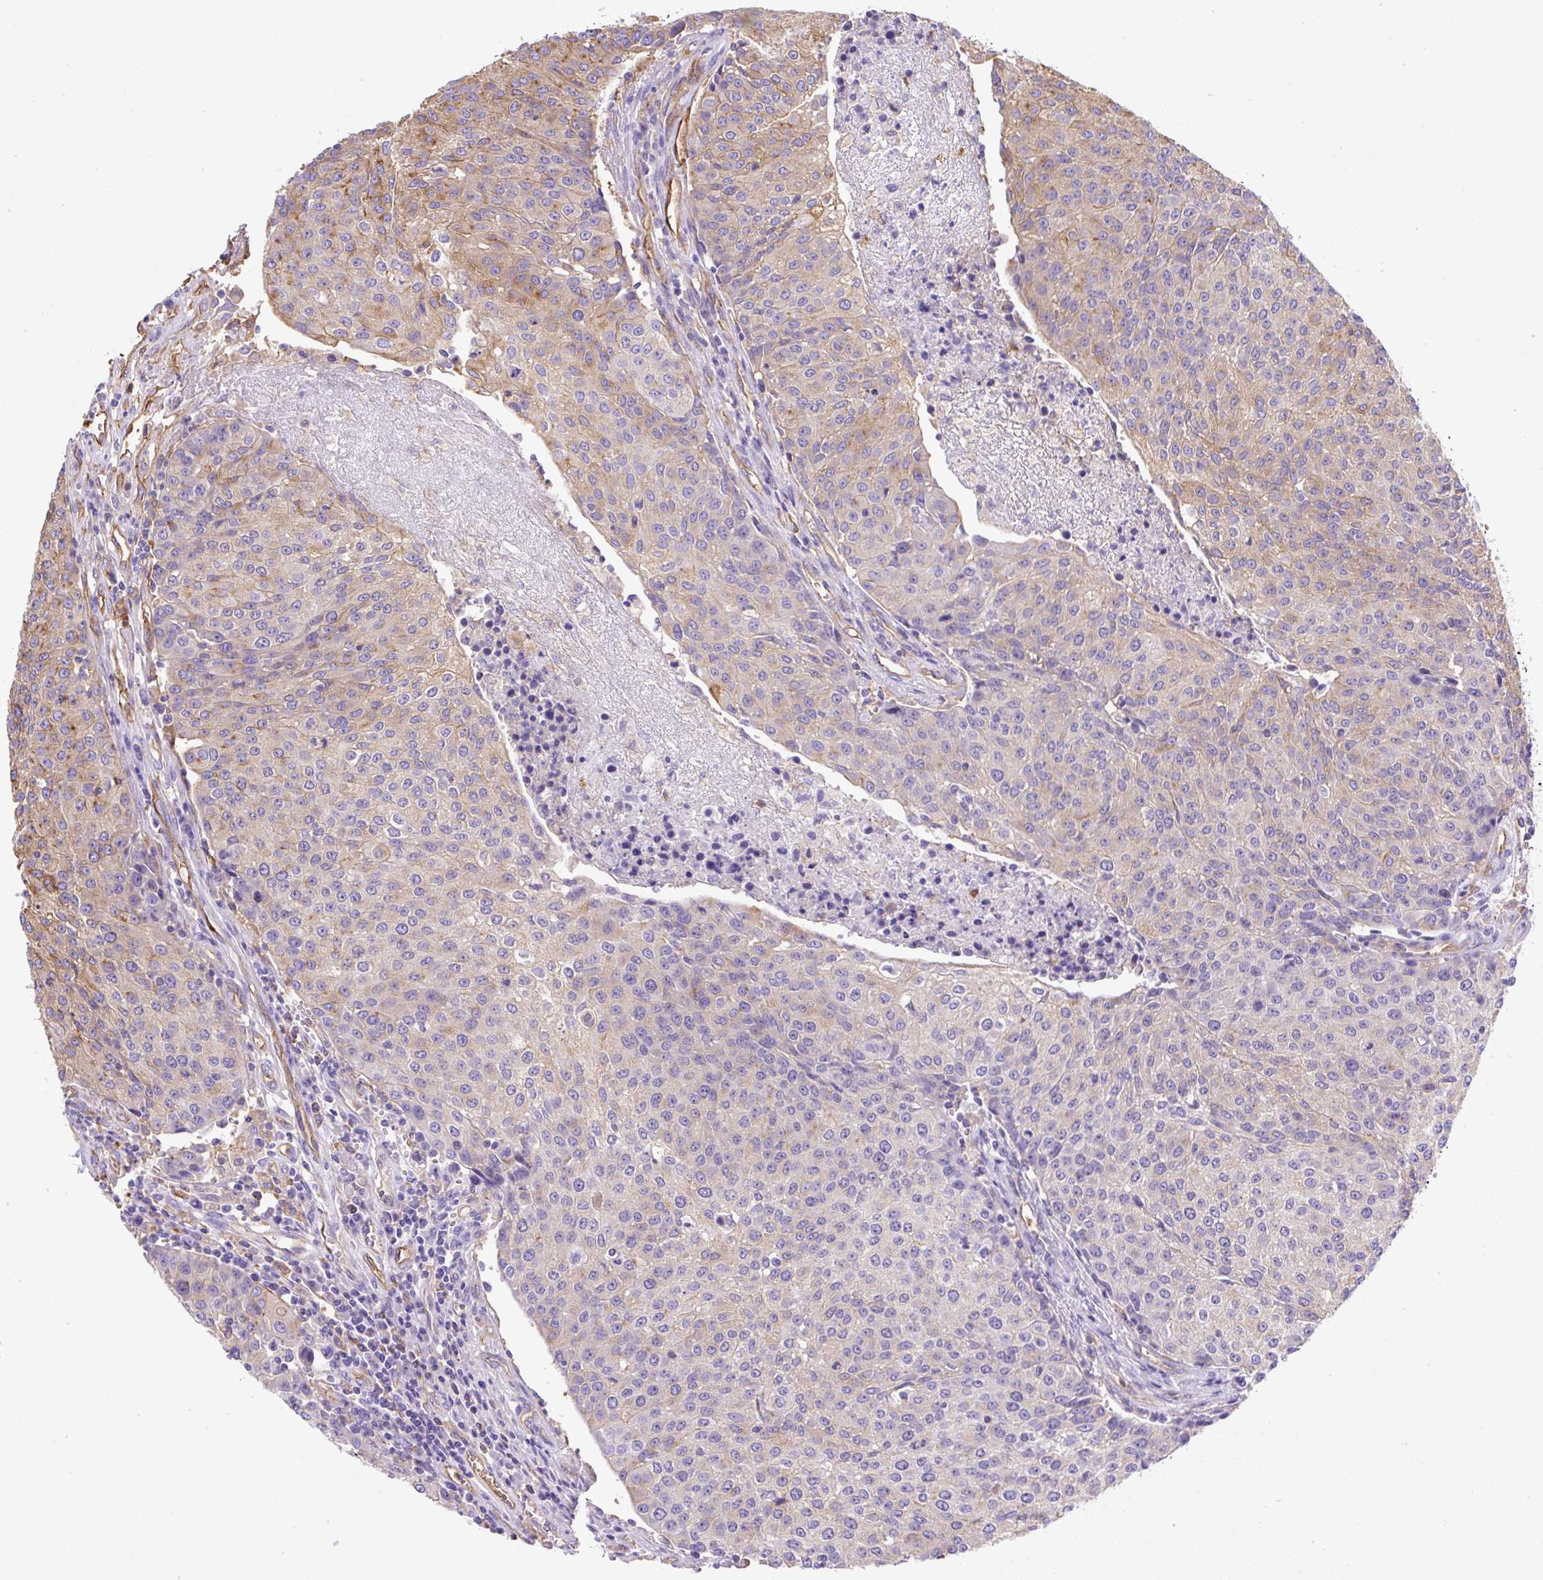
{"staining": {"intensity": "weak", "quantity": "<25%", "location": "cytoplasmic/membranous"}, "tissue": "urothelial cancer", "cell_type": "Tumor cells", "image_type": "cancer", "snomed": [{"axis": "morphology", "description": "Urothelial carcinoma, High grade"}, {"axis": "topography", "description": "Urinary bladder"}], "caption": "Tumor cells are negative for protein expression in human high-grade urothelial carcinoma.", "gene": "MAGEB5", "patient": {"sex": "female", "age": 85}}